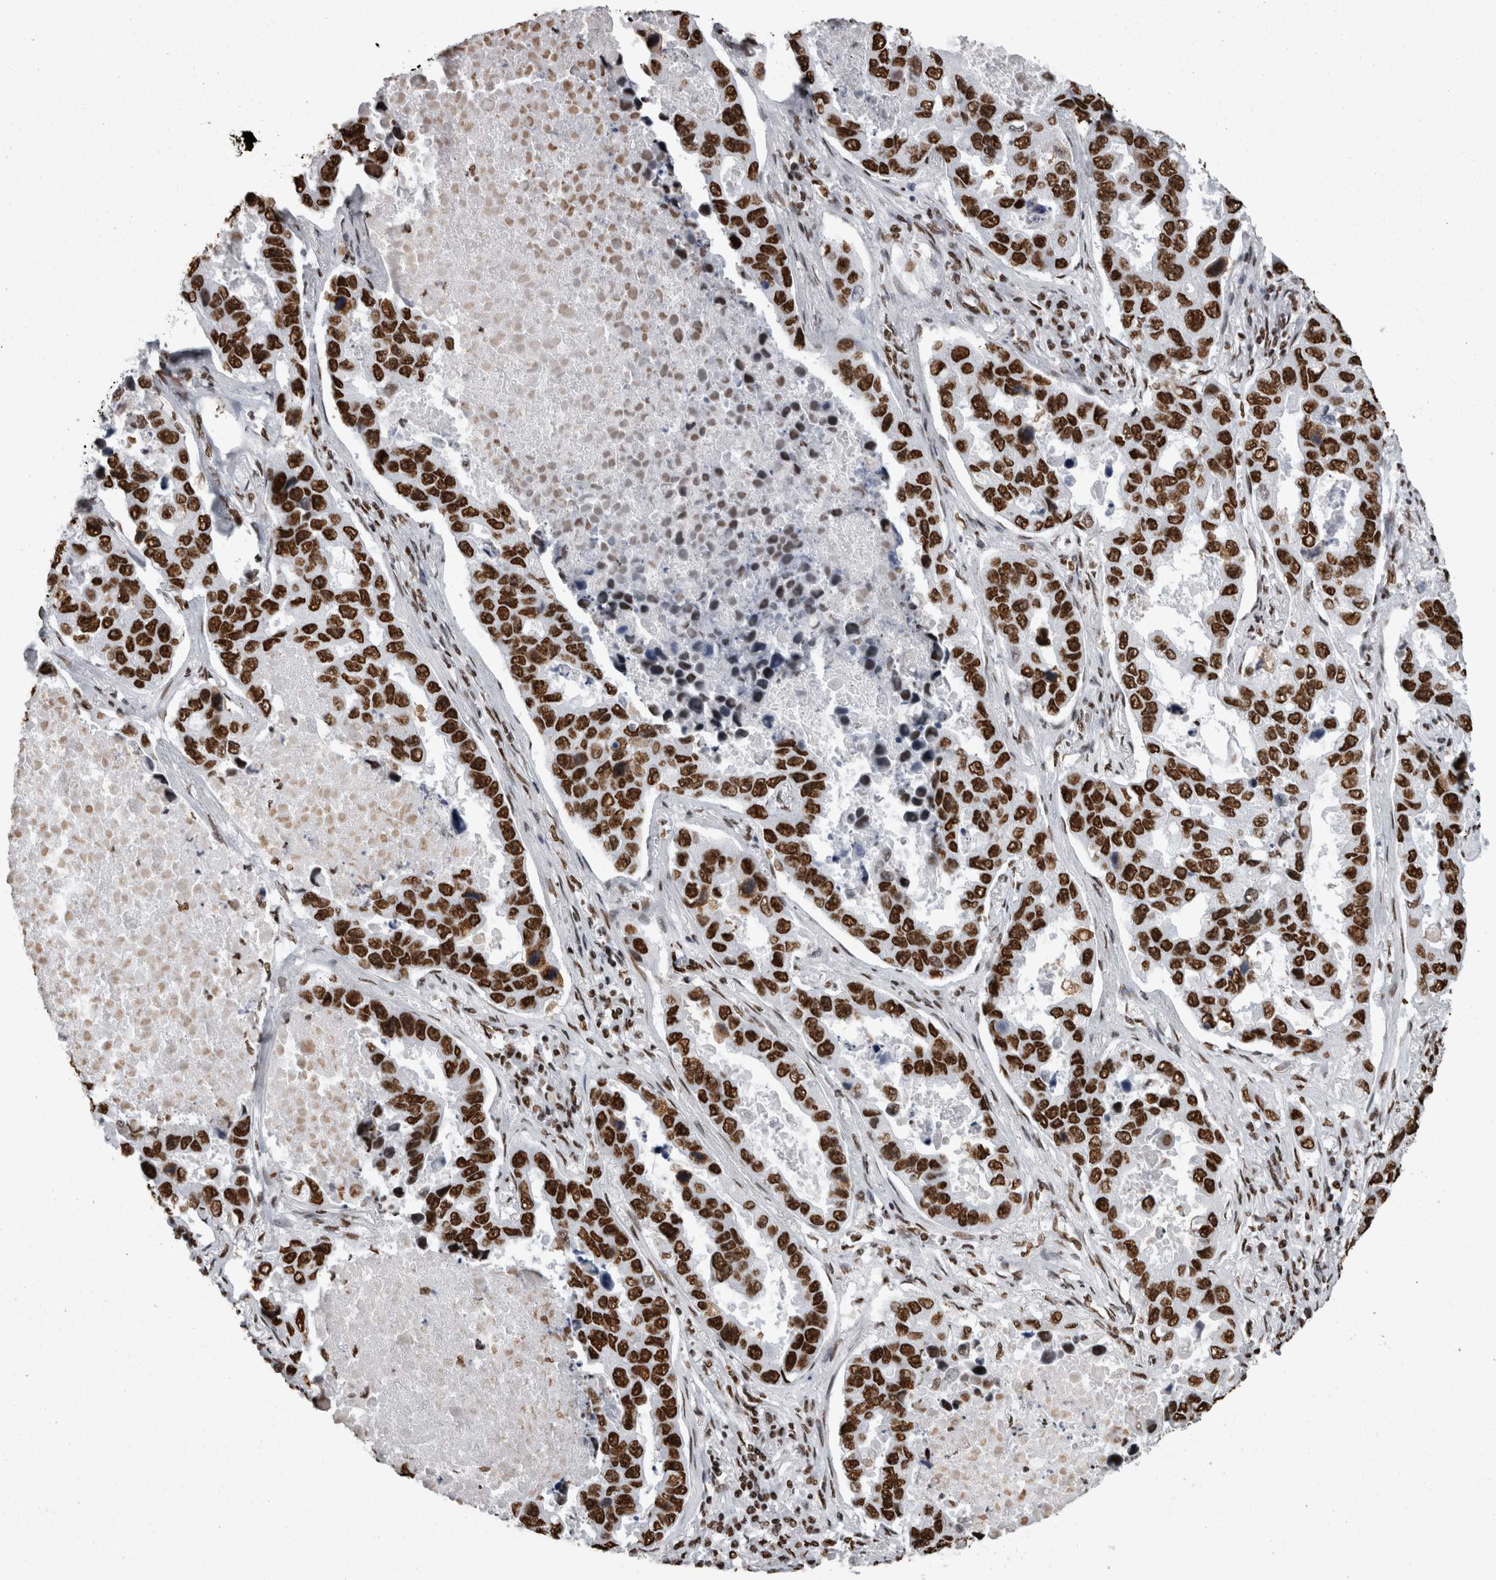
{"staining": {"intensity": "strong", "quantity": ">75%", "location": "nuclear"}, "tissue": "lung cancer", "cell_type": "Tumor cells", "image_type": "cancer", "snomed": [{"axis": "morphology", "description": "Adenocarcinoma, NOS"}, {"axis": "topography", "description": "Lung"}], "caption": "Immunohistochemistry (IHC) image of neoplastic tissue: adenocarcinoma (lung) stained using IHC shows high levels of strong protein expression localized specifically in the nuclear of tumor cells, appearing as a nuclear brown color.", "gene": "HNRNPM", "patient": {"sex": "male", "age": 64}}